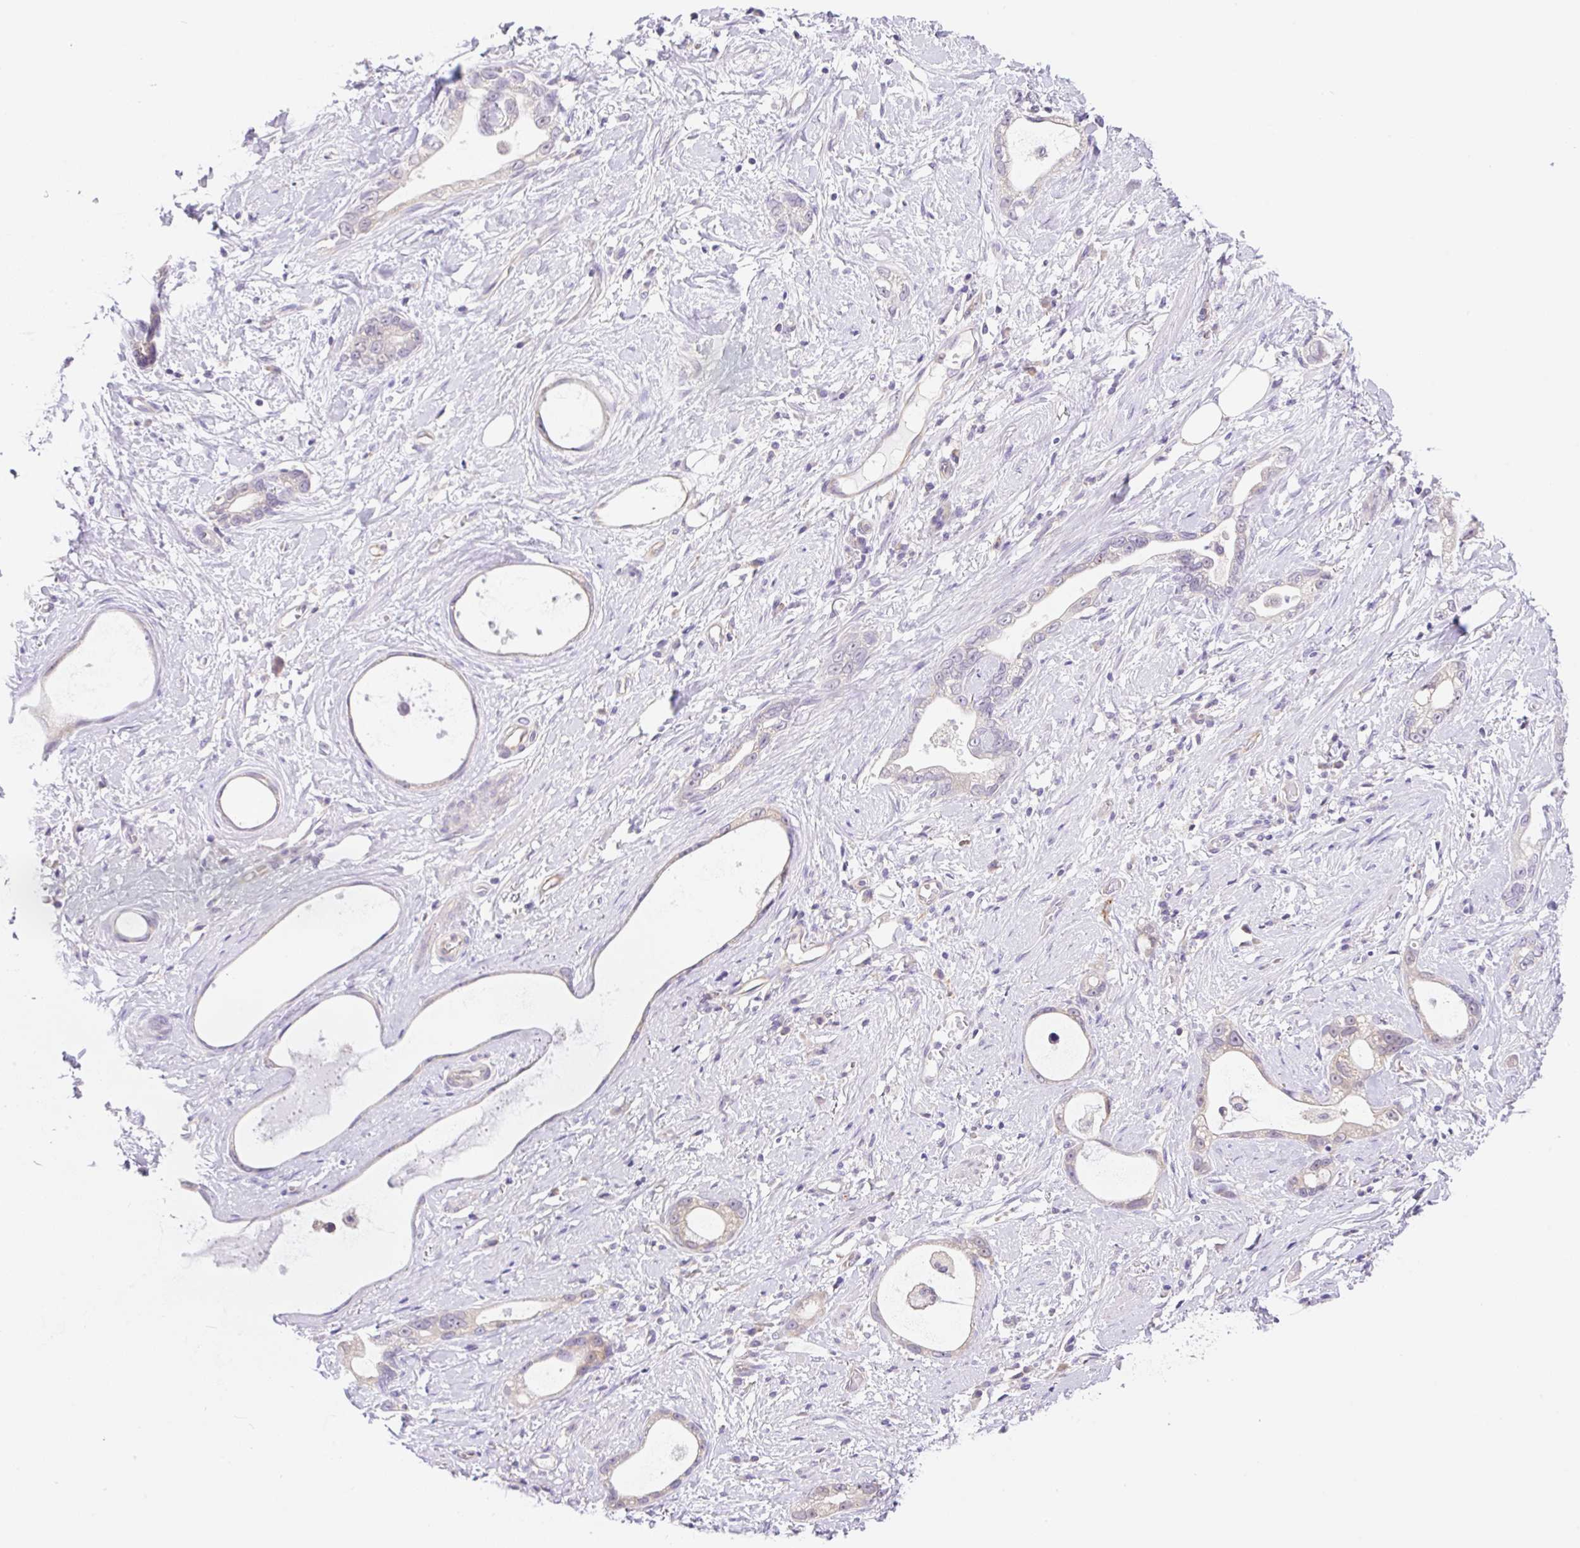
{"staining": {"intensity": "negative", "quantity": "none", "location": "none"}, "tissue": "stomach cancer", "cell_type": "Tumor cells", "image_type": "cancer", "snomed": [{"axis": "morphology", "description": "Adenocarcinoma, NOS"}, {"axis": "topography", "description": "Stomach"}], "caption": "The image shows no significant positivity in tumor cells of adenocarcinoma (stomach). Nuclei are stained in blue.", "gene": "CAMK2B", "patient": {"sex": "male", "age": 55}}